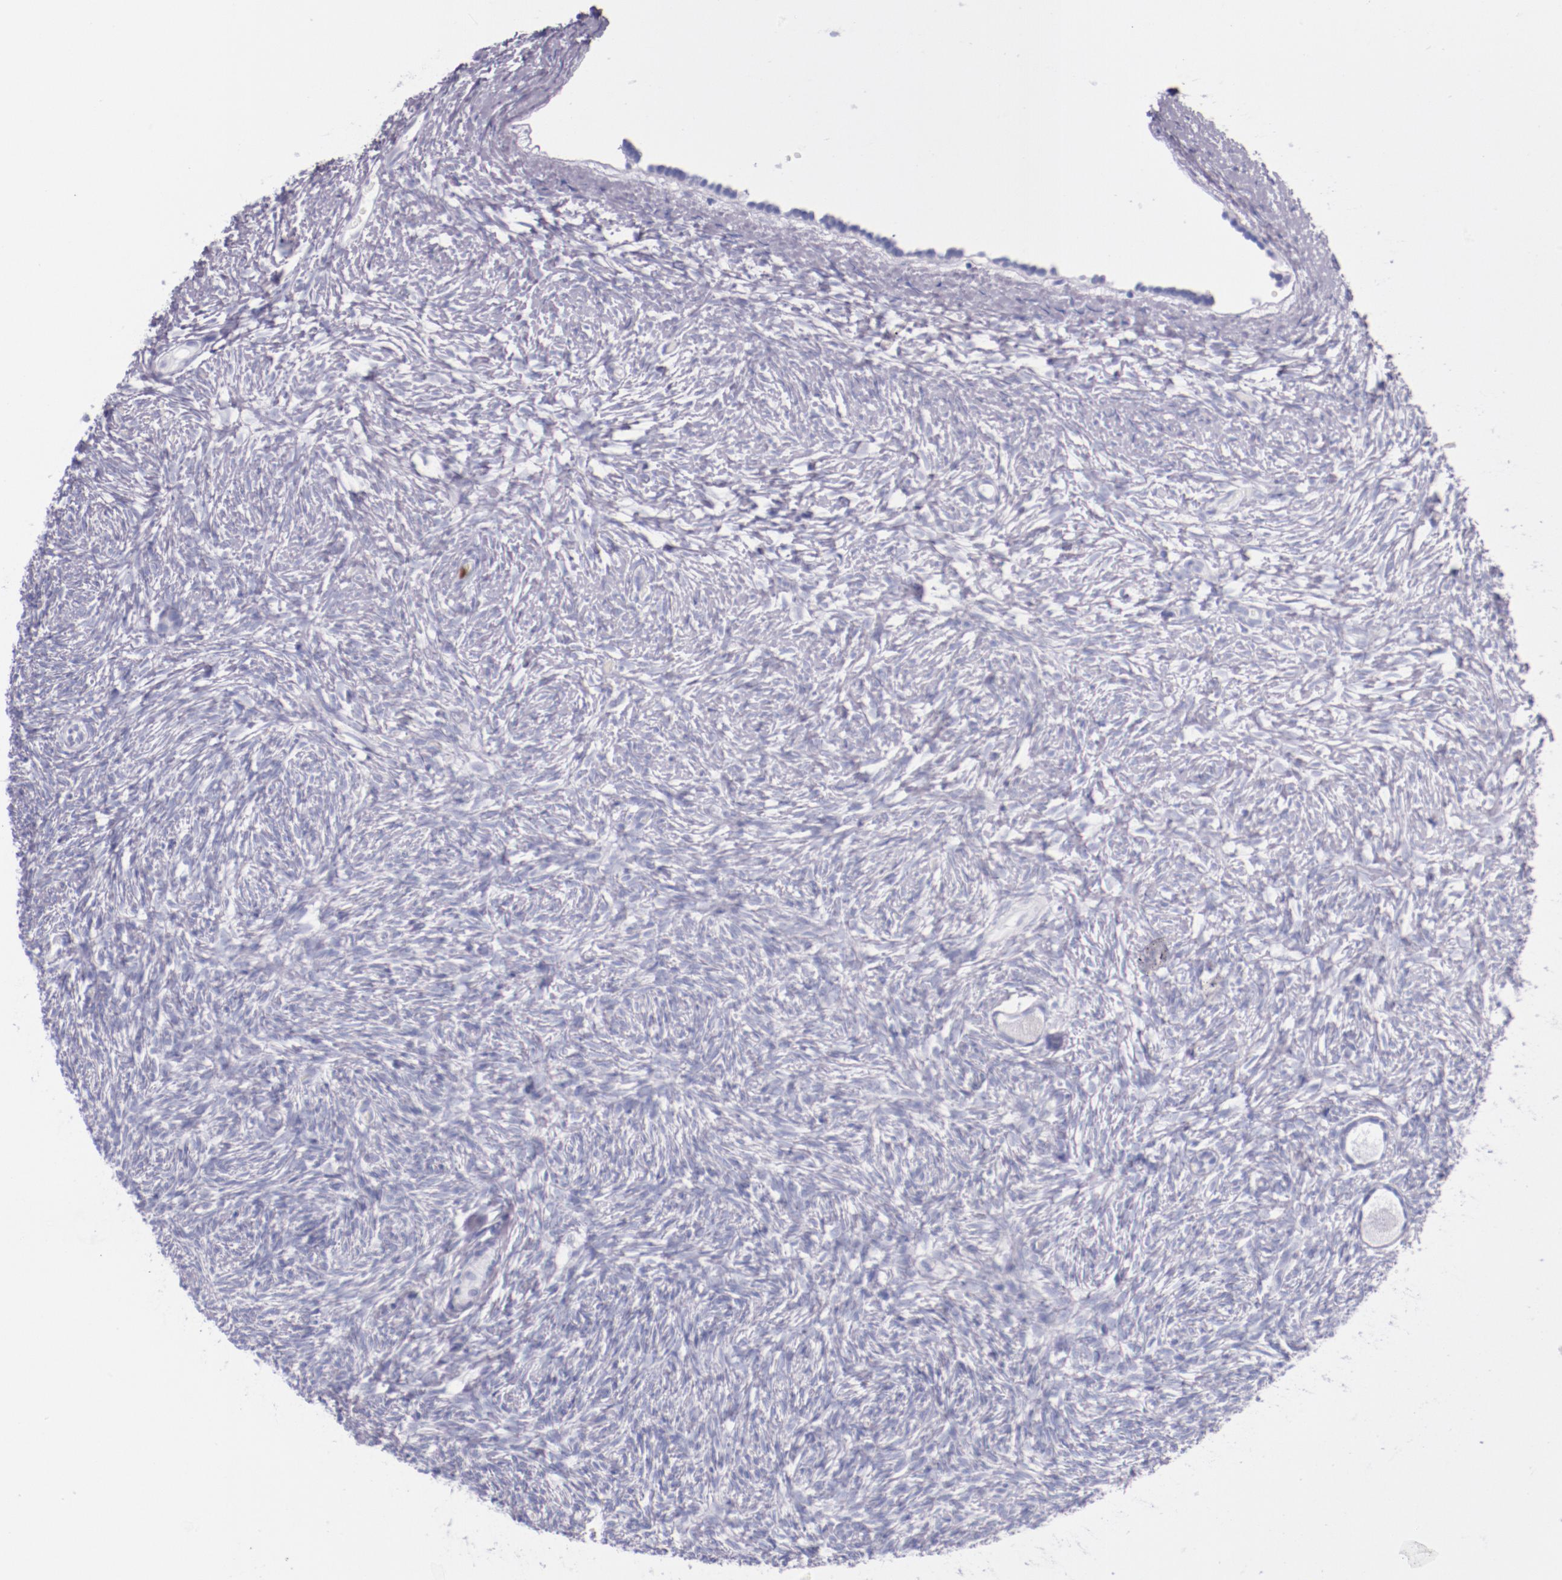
{"staining": {"intensity": "negative", "quantity": "none", "location": "none"}, "tissue": "ovary", "cell_type": "Ovarian stroma cells", "image_type": "normal", "snomed": [{"axis": "morphology", "description": "Normal tissue, NOS"}, {"axis": "topography", "description": "Ovary"}], "caption": "DAB immunohistochemical staining of benign human ovary displays no significant expression in ovarian stroma cells.", "gene": "IRF4", "patient": {"sex": "female", "age": 35}}